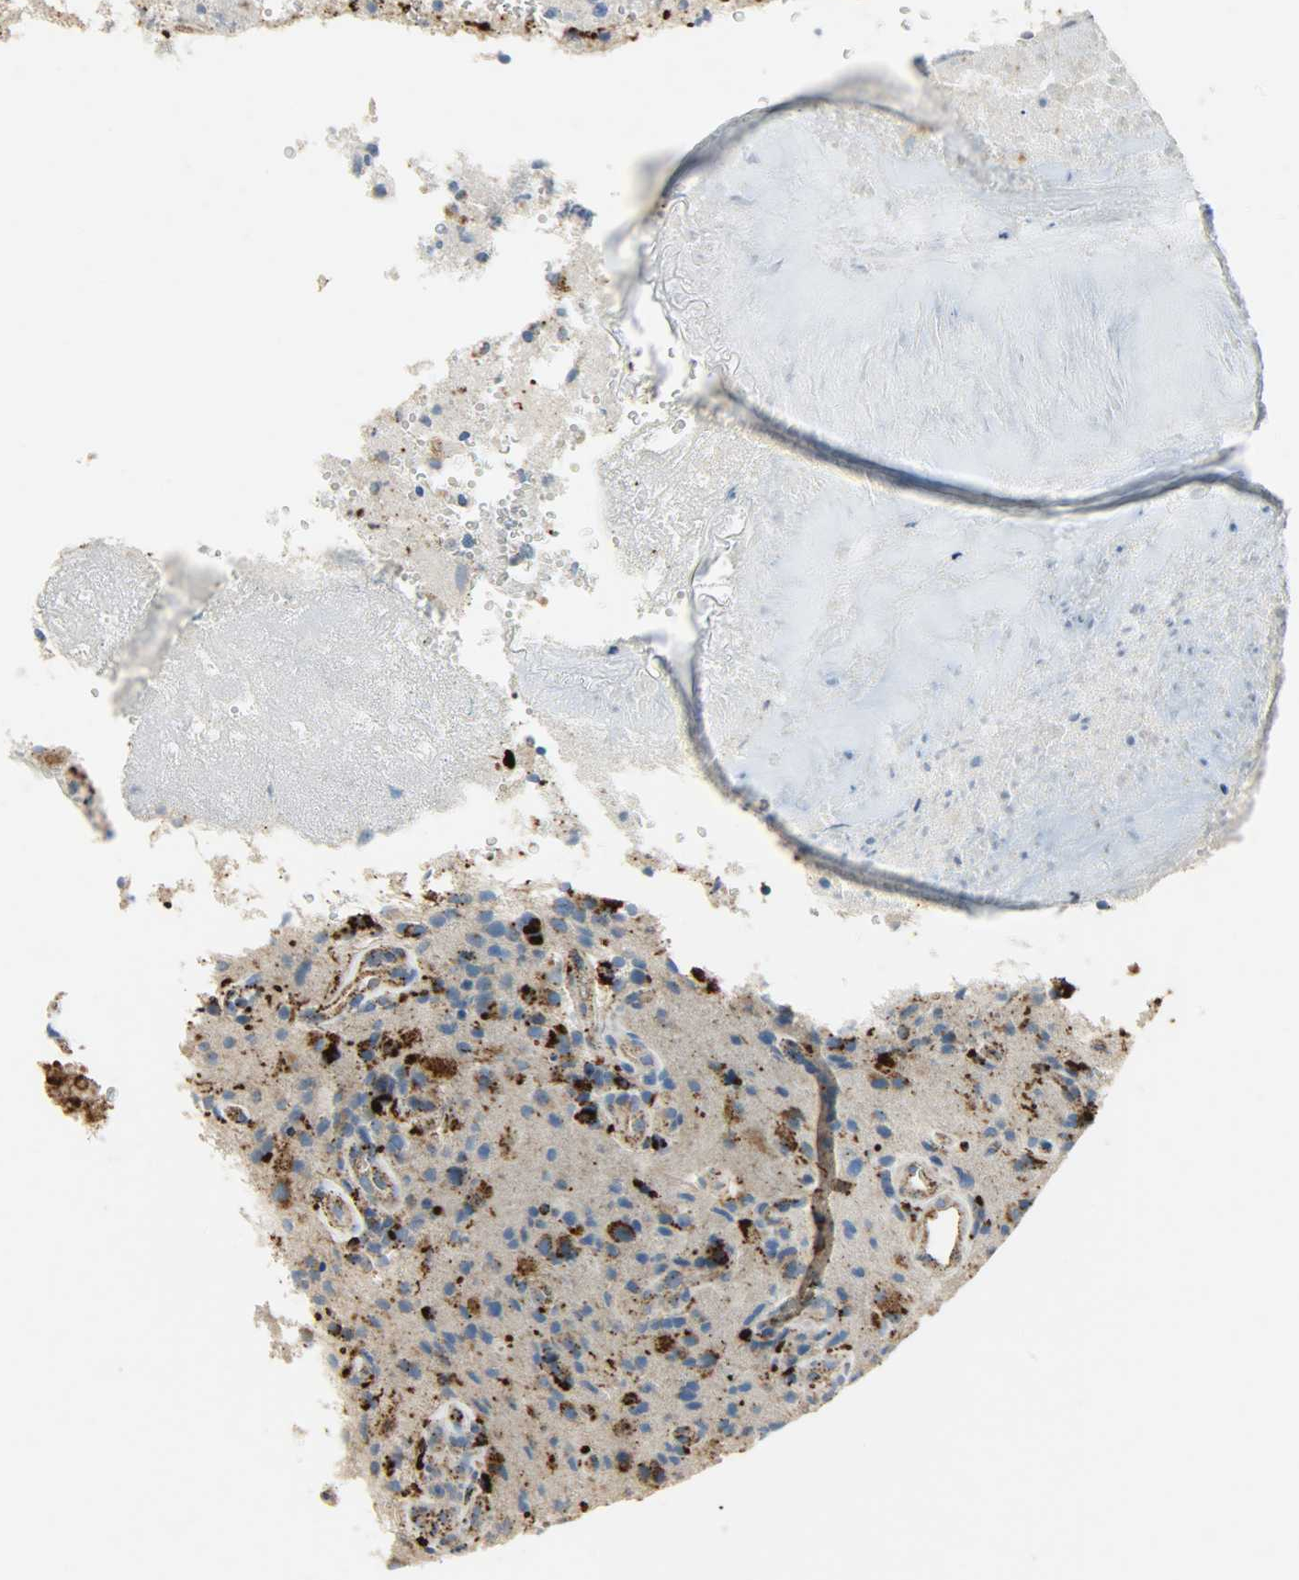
{"staining": {"intensity": "strong", "quantity": ">75%", "location": "cytoplasmic/membranous"}, "tissue": "glioma", "cell_type": "Tumor cells", "image_type": "cancer", "snomed": [{"axis": "morphology", "description": "Normal tissue, NOS"}, {"axis": "morphology", "description": "Glioma, malignant, High grade"}, {"axis": "topography", "description": "Cerebral cortex"}], "caption": "Human malignant glioma (high-grade) stained for a protein (brown) exhibits strong cytoplasmic/membranous positive staining in approximately >75% of tumor cells.", "gene": "ASAH1", "patient": {"sex": "male", "age": 75}}